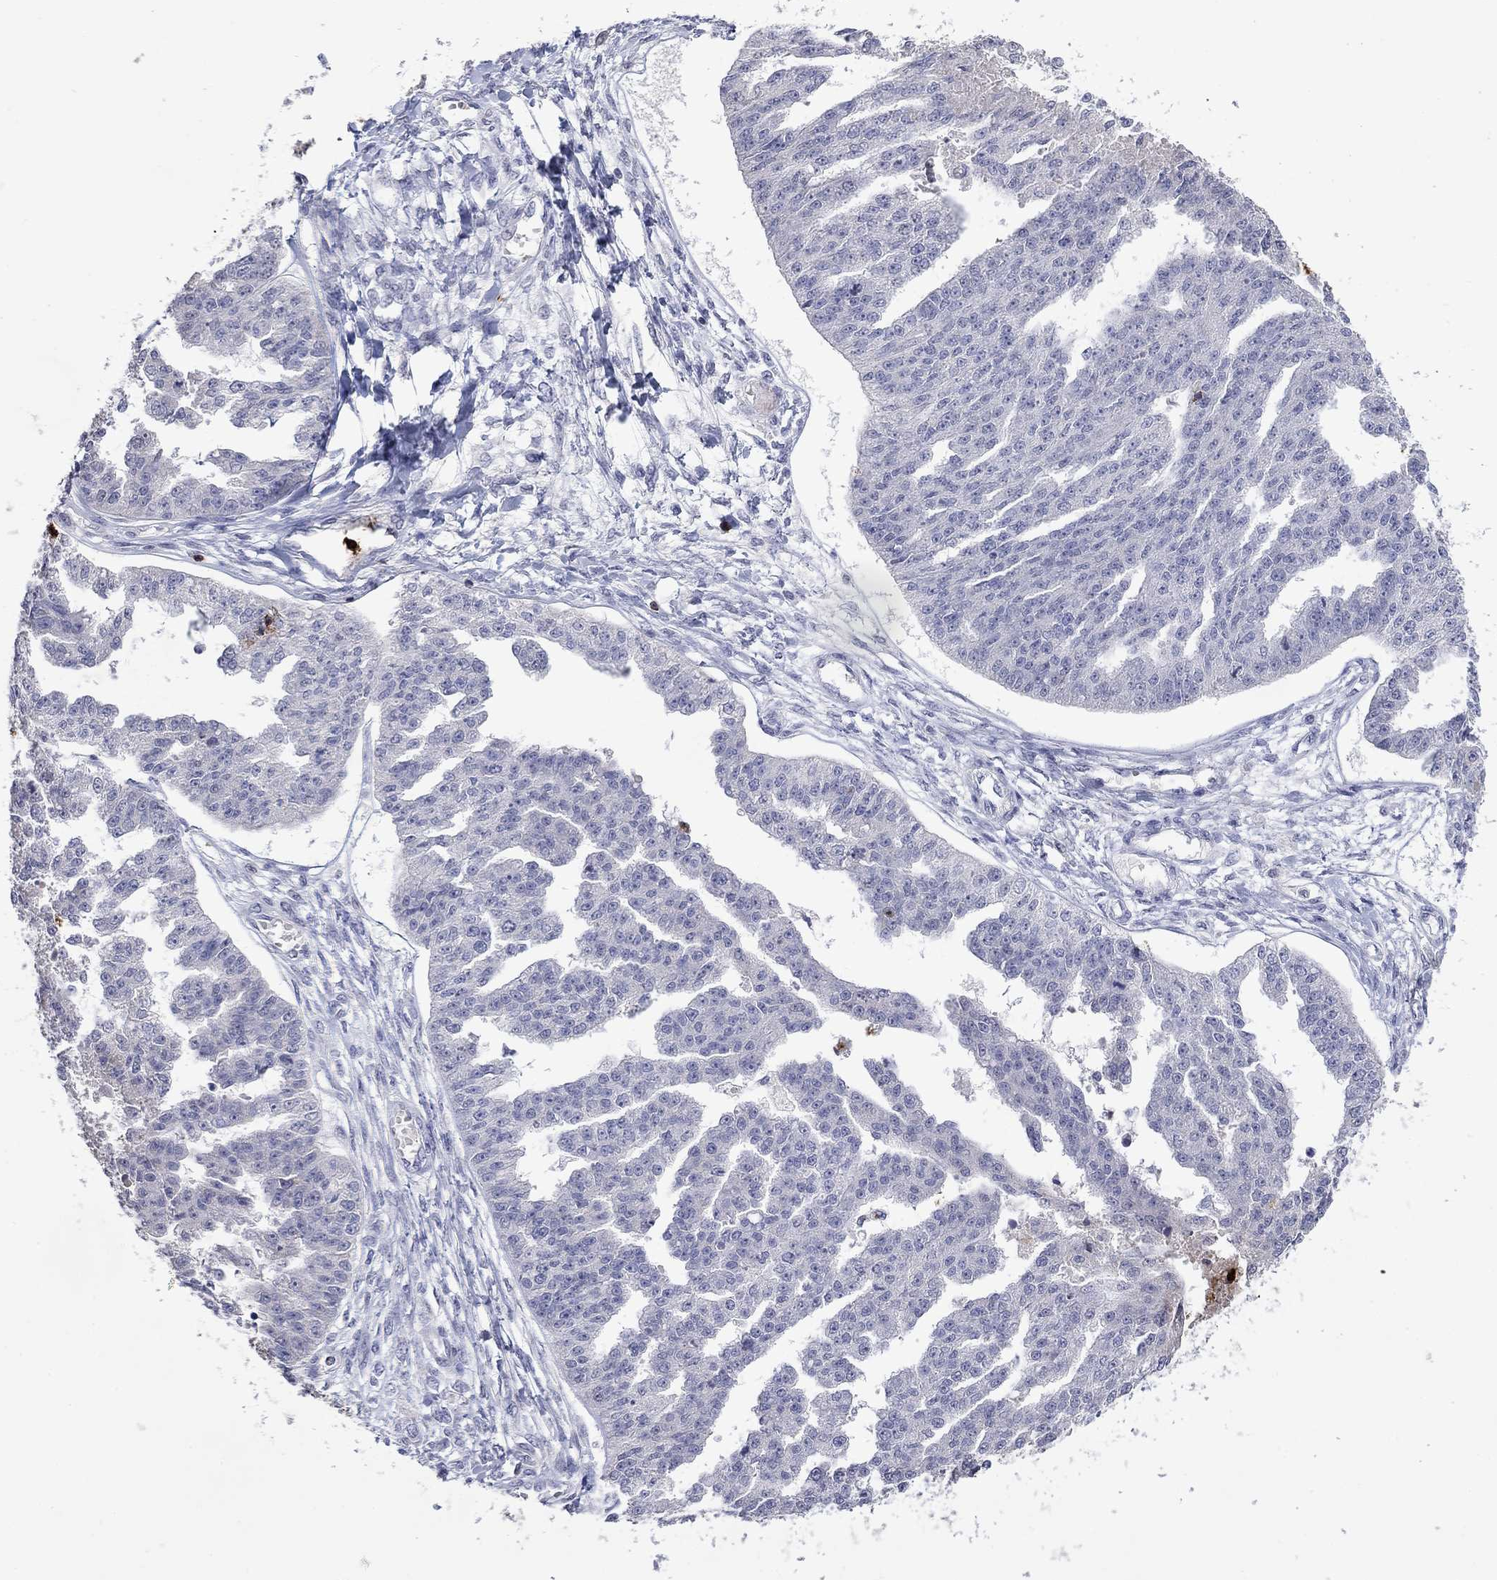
{"staining": {"intensity": "negative", "quantity": "none", "location": "none"}, "tissue": "ovarian cancer", "cell_type": "Tumor cells", "image_type": "cancer", "snomed": [{"axis": "morphology", "description": "Cystadenocarcinoma, serous, NOS"}, {"axis": "topography", "description": "Ovary"}], "caption": "Human ovarian cancer (serous cystadenocarcinoma) stained for a protein using immunohistochemistry (IHC) exhibits no positivity in tumor cells.", "gene": "CCL5", "patient": {"sex": "female", "age": 58}}